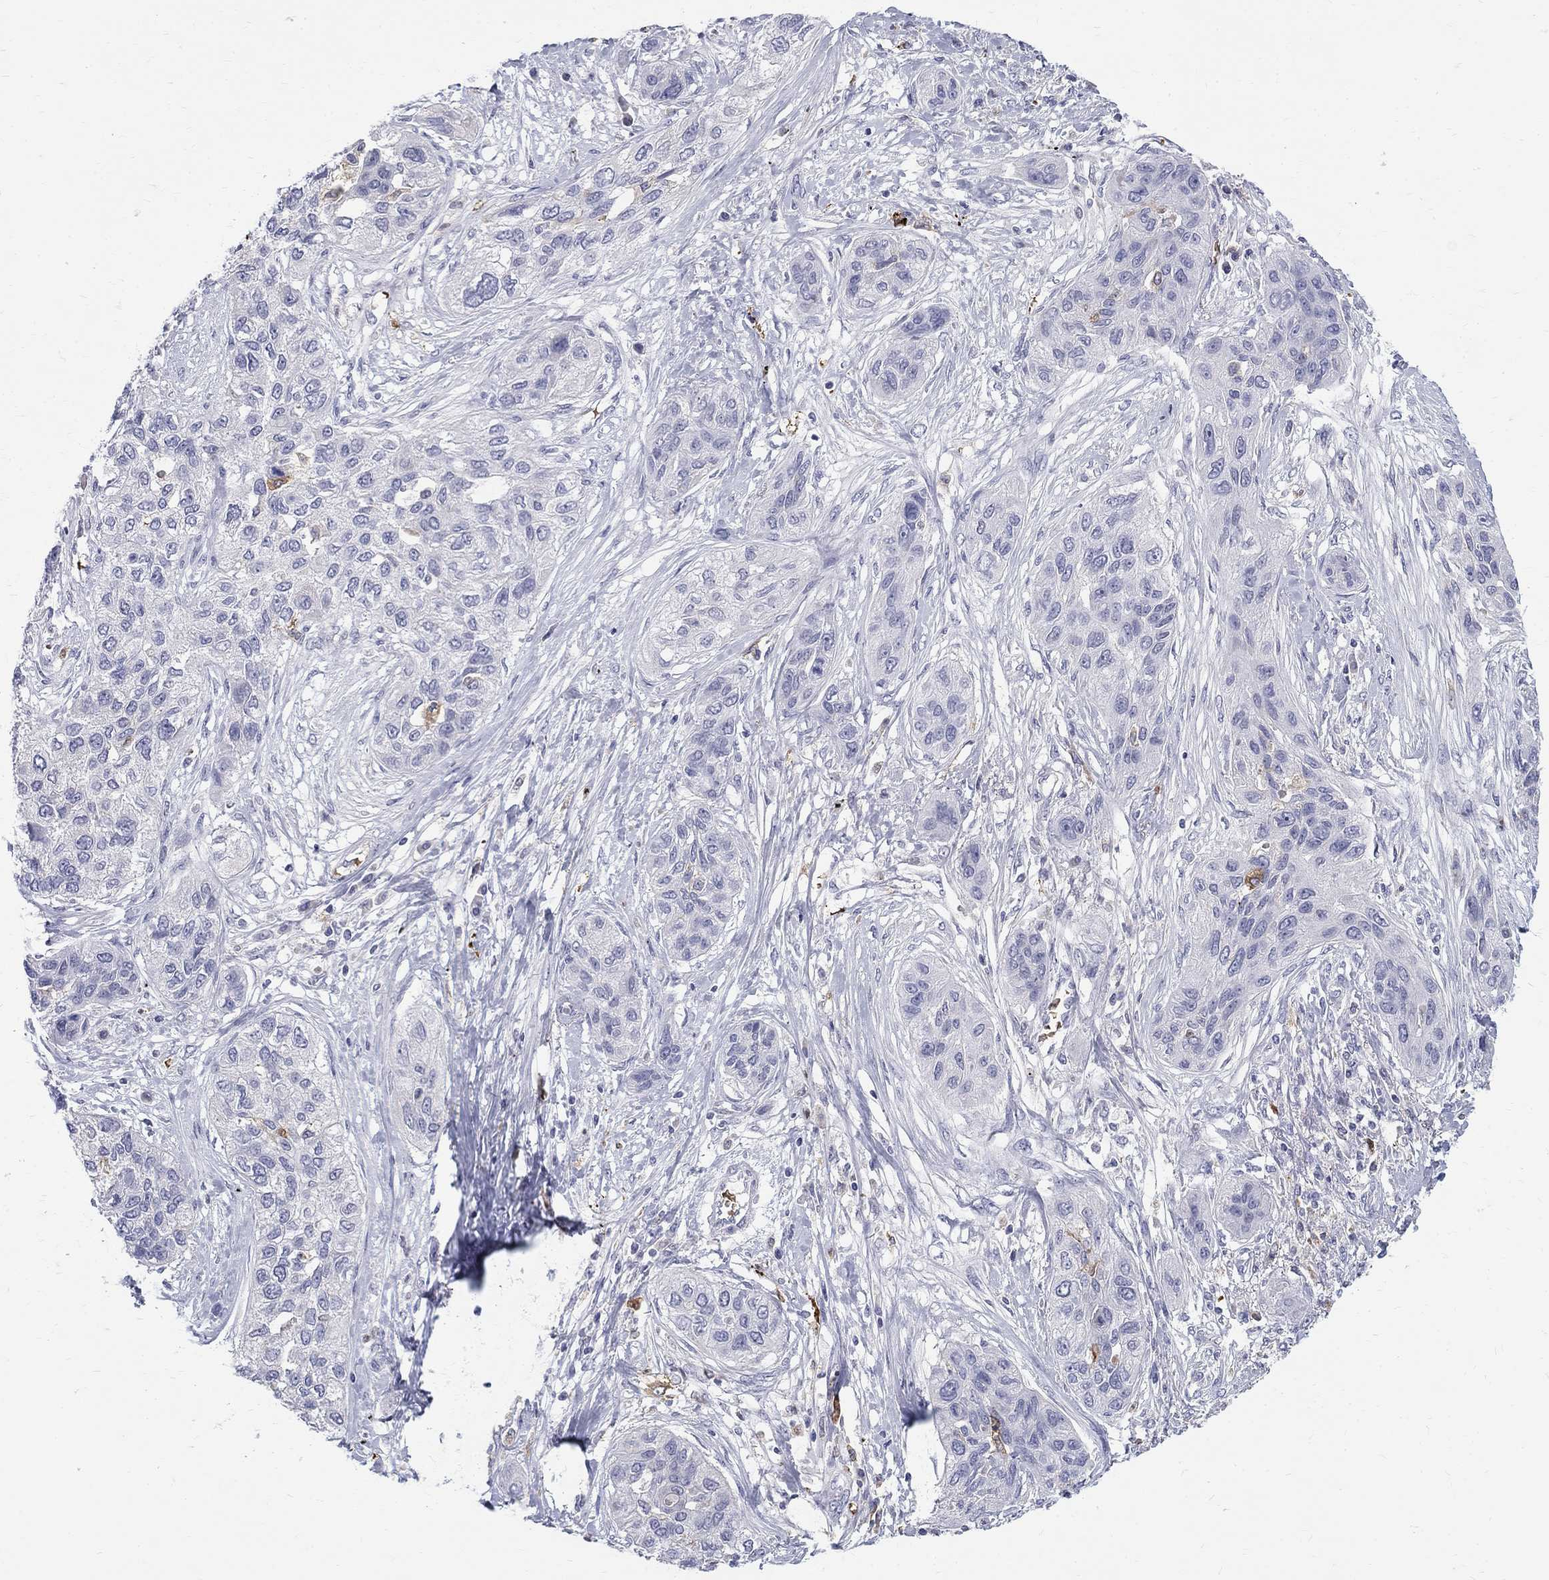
{"staining": {"intensity": "negative", "quantity": "none", "location": "none"}, "tissue": "lung cancer", "cell_type": "Tumor cells", "image_type": "cancer", "snomed": [{"axis": "morphology", "description": "Squamous cell carcinoma, NOS"}, {"axis": "topography", "description": "Lung"}], "caption": "Lung squamous cell carcinoma stained for a protein using immunohistochemistry shows no positivity tumor cells.", "gene": "AGER", "patient": {"sex": "female", "age": 70}}